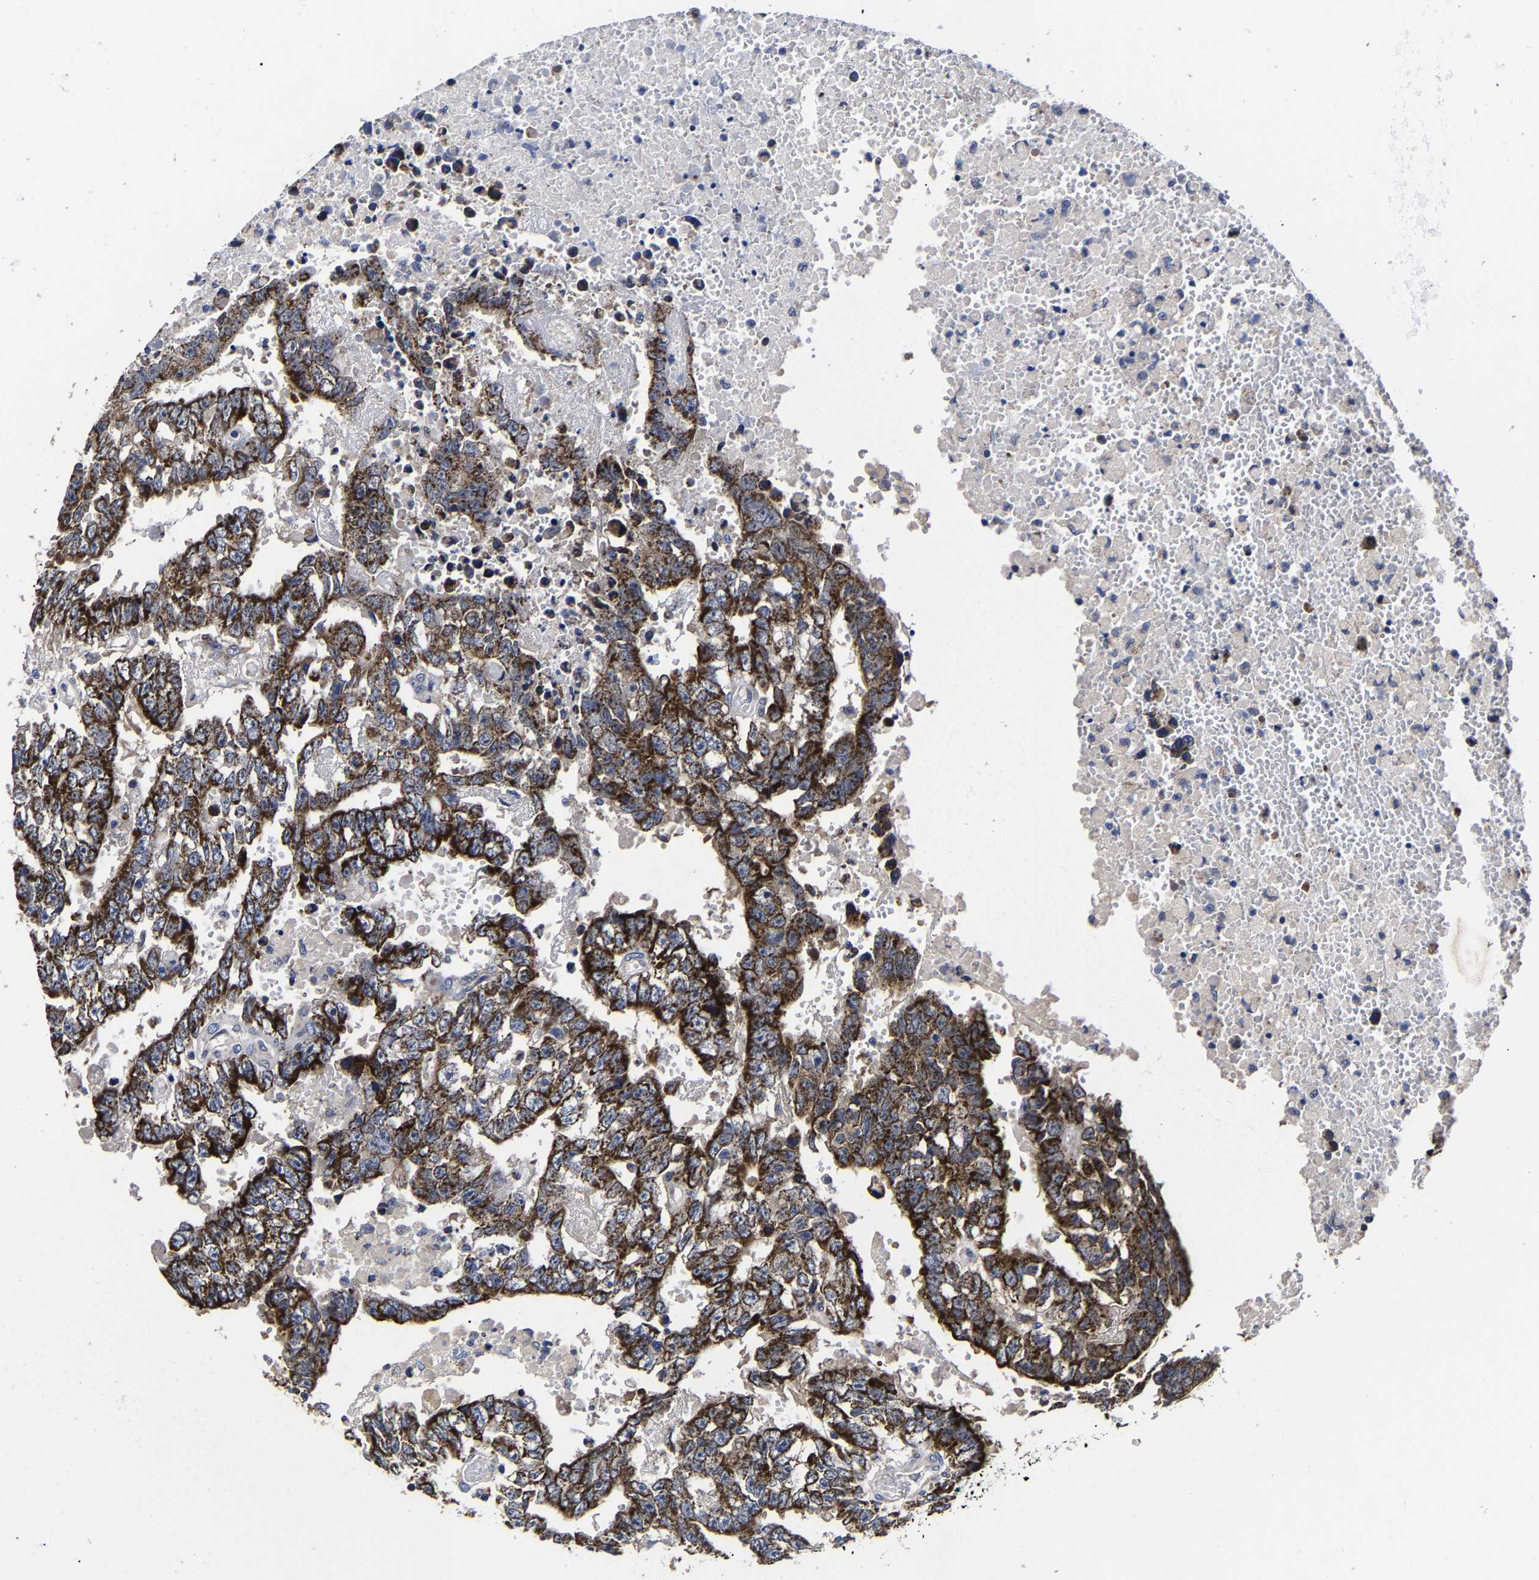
{"staining": {"intensity": "strong", "quantity": ">75%", "location": "cytoplasmic/membranous"}, "tissue": "testis cancer", "cell_type": "Tumor cells", "image_type": "cancer", "snomed": [{"axis": "morphology", "description": "Carcinoma, Embryonal, NOS"}, {"axis": "topography", "description": "Testis"}], "caption": "An image showing strong cytoplasmic/membranous expression in approximately >75% of tumor cells in testis embryonal carcinoma, as visualized by brown immunohistochemical staining.", "gene": "AASS", "patient": {"sex": "male", "age": 25}}